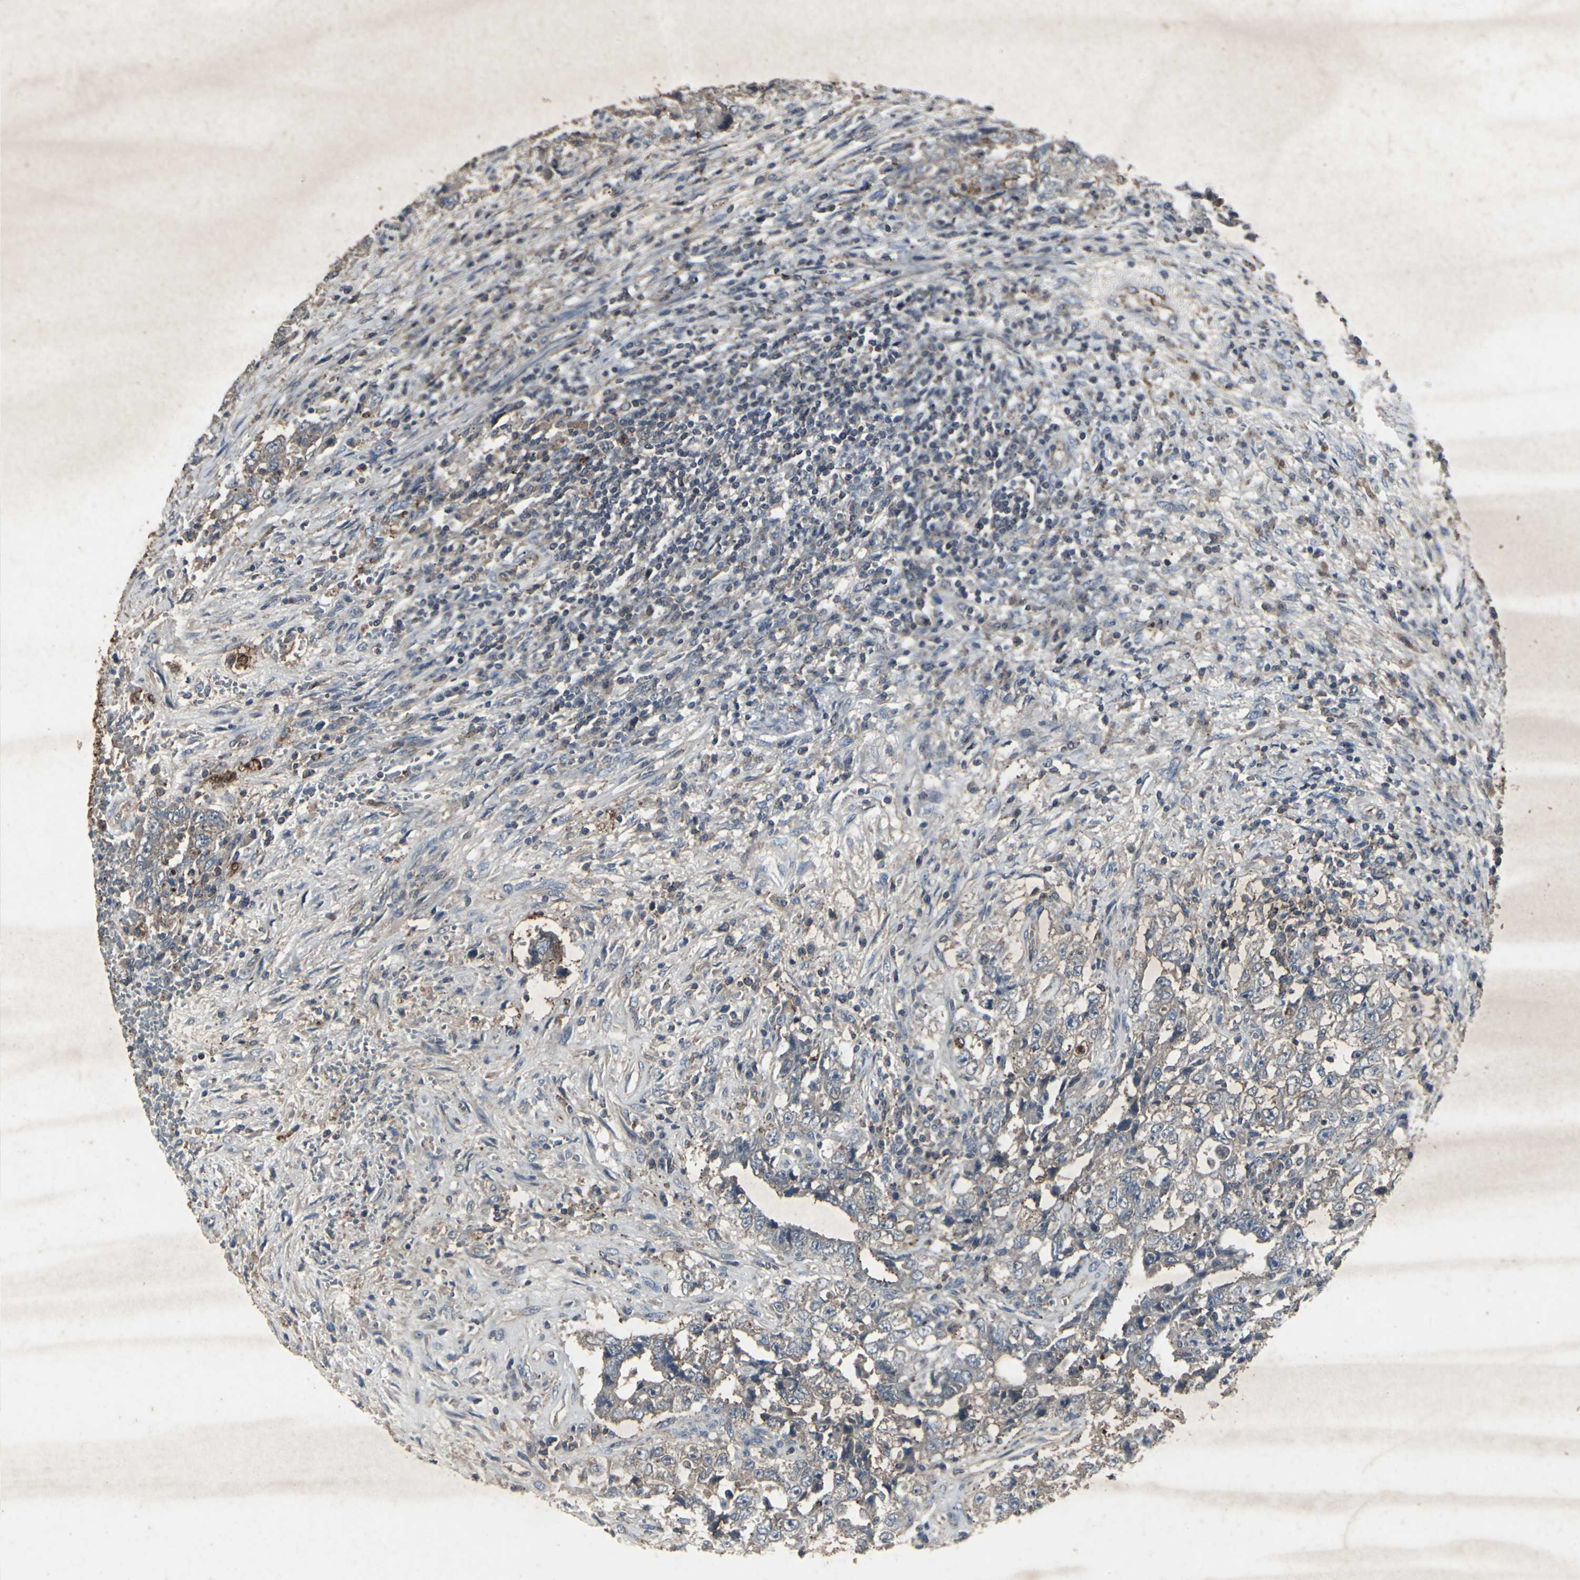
{"staining": {"intensity": "moderate", "quantity": ">75%", "location": "cytoplasmic/membranous"}, "tissue": "testis cancer", "cell_type": "Tumor cells", "image_type": "cancer", "snomed": [{"axis": "morphology", "description": "Carcinoma, Embryonal, NOS"}, {"axis": "topography", "description": "Testis"}], "caption": "Brown immunohistochemical staining in human testis cancer (embryonal carcinoma) reveals moderate cytoplasmic/membranous positivity in about >75% of tumor cells.", "gene": "CCR9", "patient": {"sex": "male", "age": 26}}